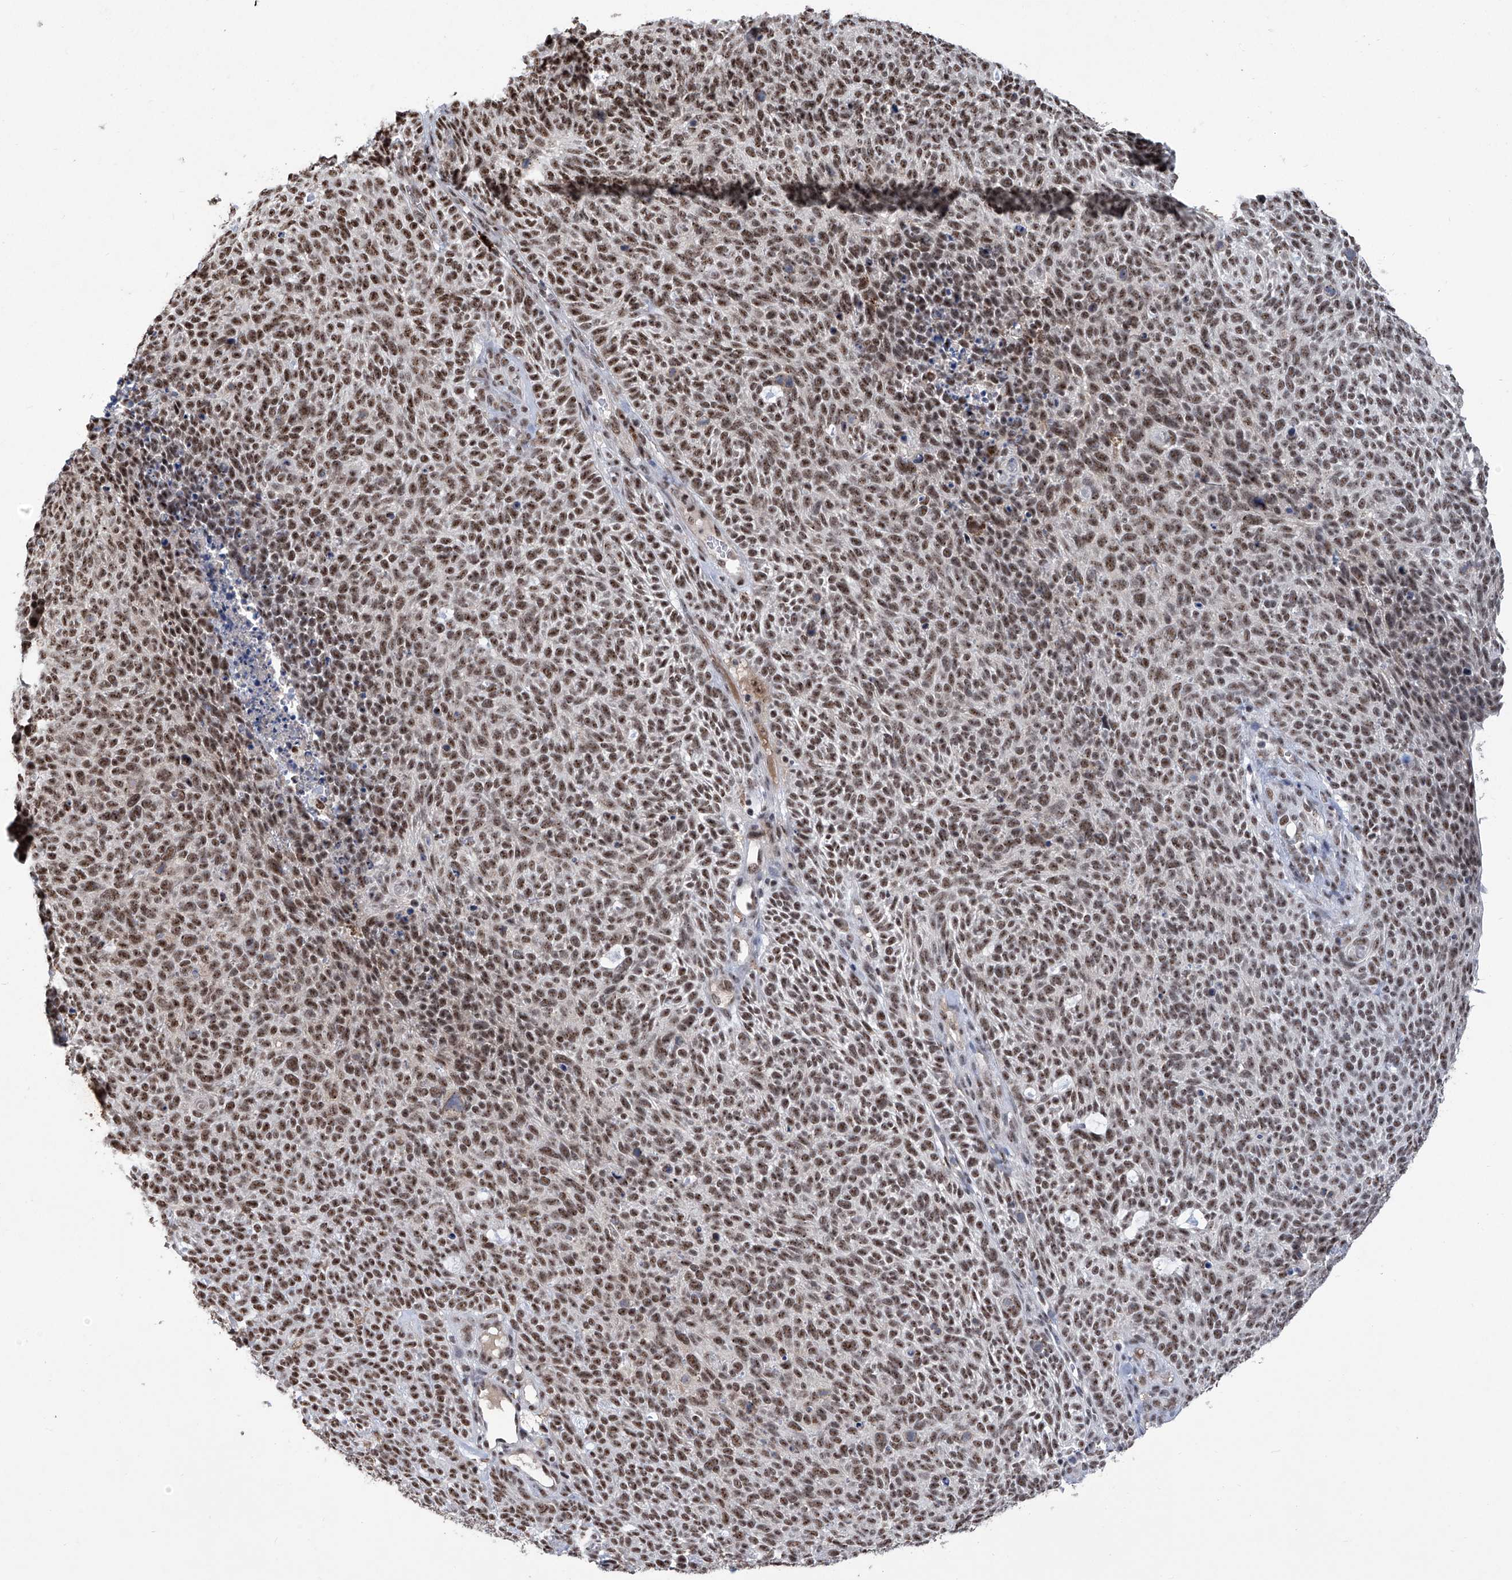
{"staining": {"intensity": "moderate", "quantity": ">75%", "location": "nuclear"}, "tissue": "skin cancer", "cell_type": "Tumor cells", "image_type": "cancer", "snomed": [{"axis": "morphology", "description": "Squamous cell carcinoma, NOS"}, {"axis": "topography", "description": "Skin"}], "caption": "High-magnification brightfield microscopy of squamous cell carcinoma (skin) stained with DAB (brown) and counterstained with hematoxylin (blue). tumor cells exhibit moderate nuclear positivity is present in about>75% of cells.", "gene": "FBXL4", "patient": {"sex": "female", "age": 90}}